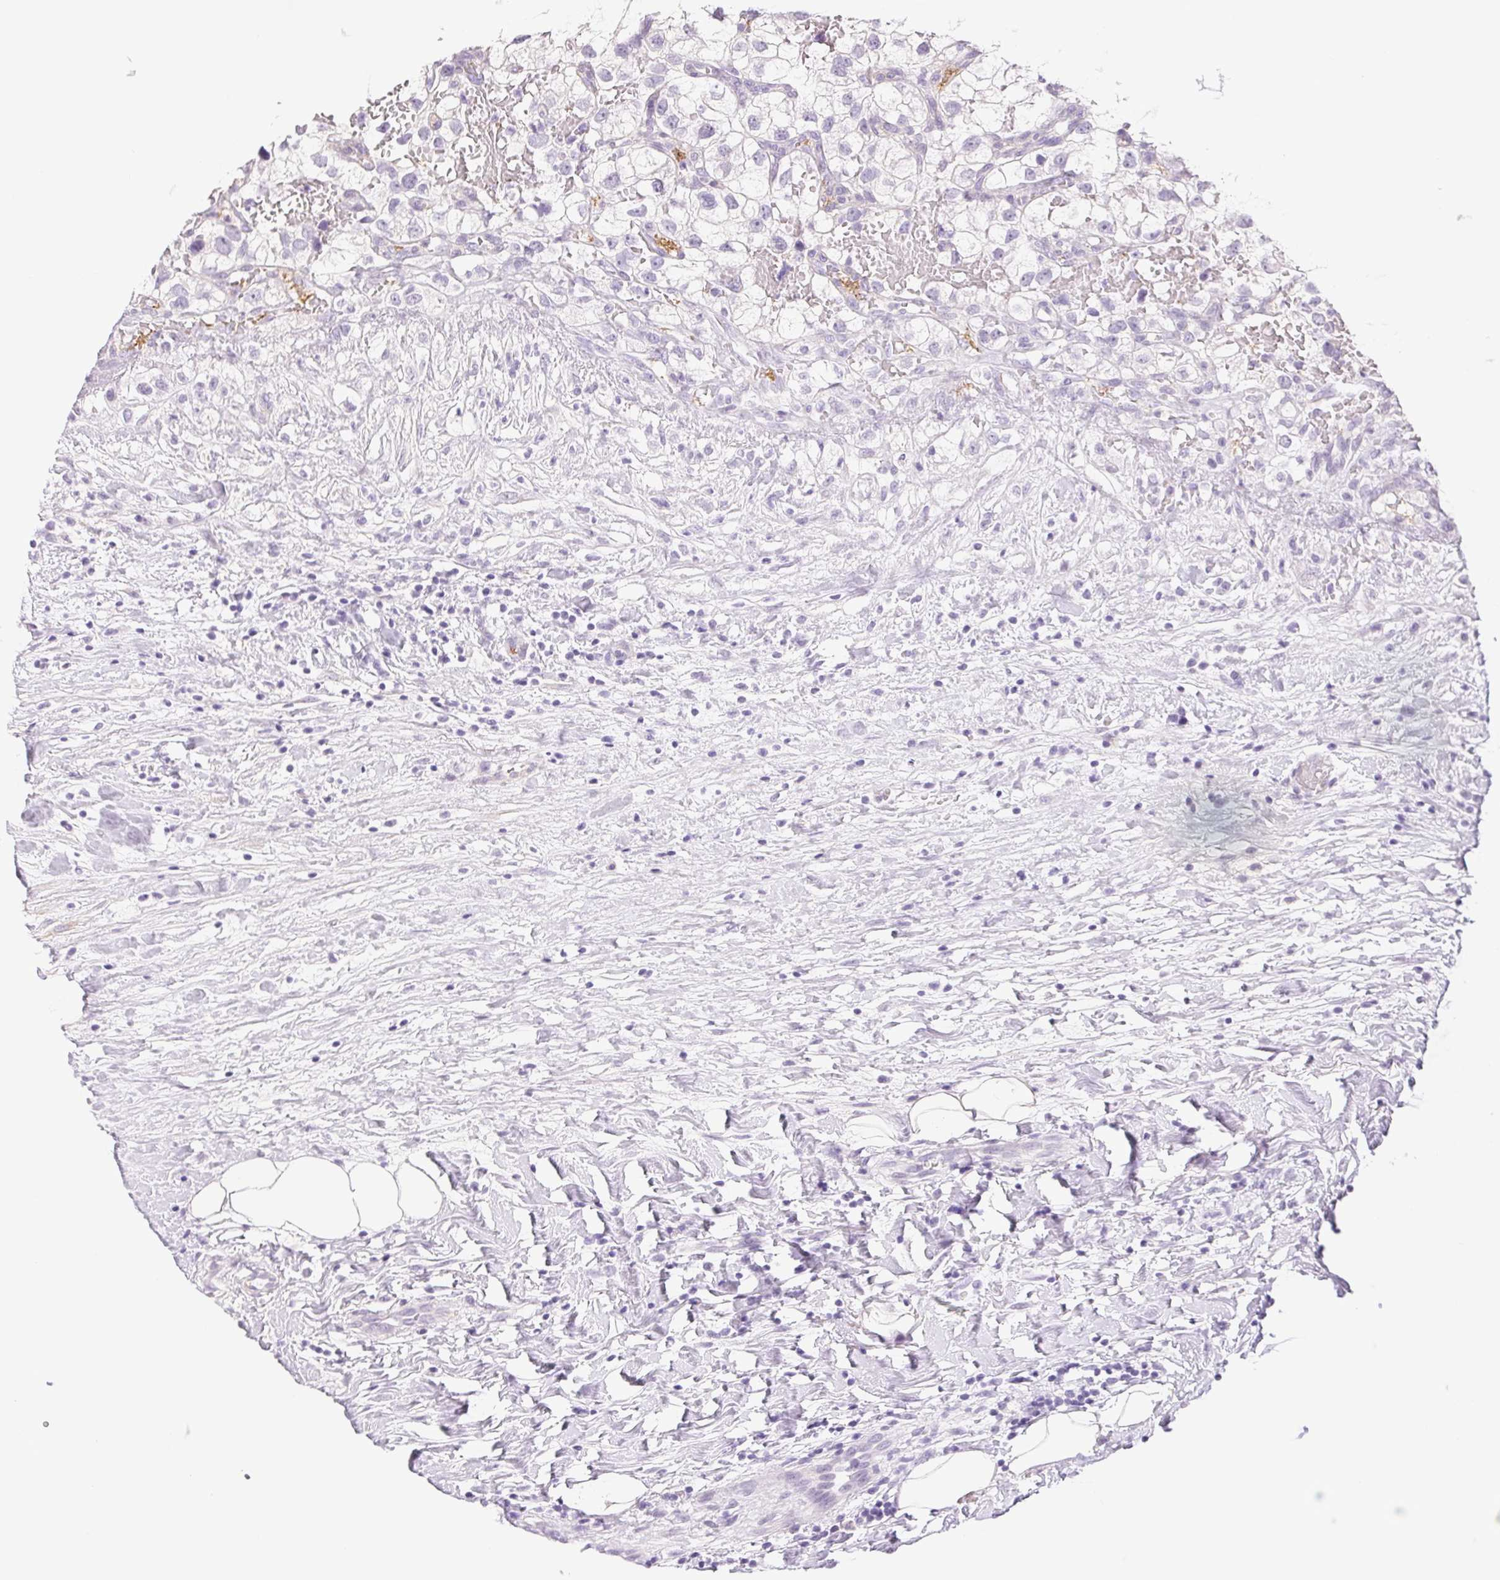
{"staining": {"intensity": "negative", "quantity": "none", "location": "none"}, "tissue": "renal cancer", "cell_type": "Tumor cells", "image_type": "cancer", "snomed": [{"axis": "morphology", "description": "Adenocarcinoma, NOS"}, {"axis": "topography", "description": "Kidney"}], "caption": "Protein analysis of renal adenocarcinoma reveals no significant expression in tumor cells. (DAB immunohistochemistry (IHC) with hematoxylin counter stain).", "gene": "PRL", "patient": {"sex": "male", "age": 59}}